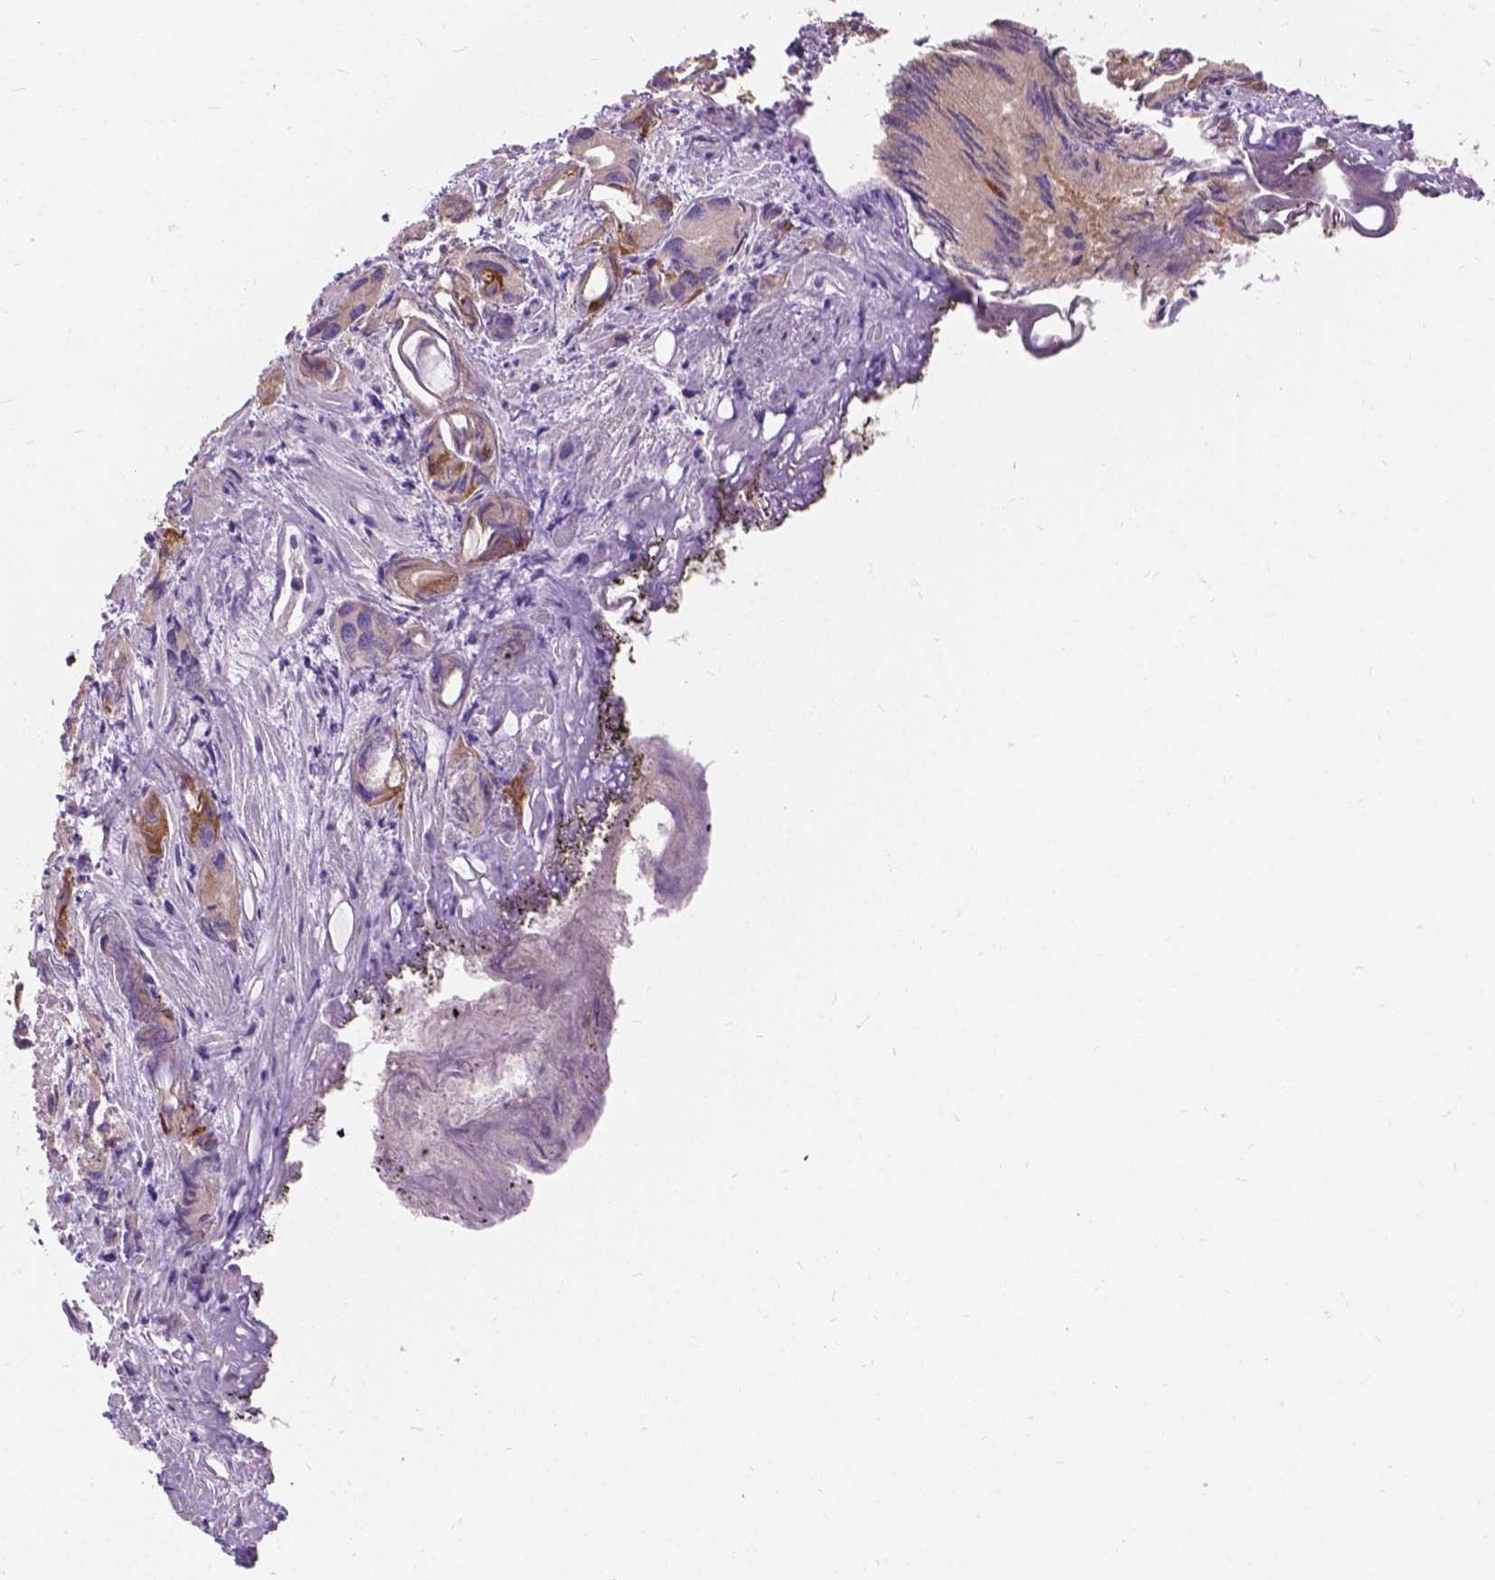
{"staining": {"intensity": "weak", "quantity": ">75%", "location": "cytoplasmic/membranous"}, "tissue": "prostate cancer", "cell_type": "Tumor cells", "image_type": "cancer", "snomed": [{"axis": "morphology", "description": "Adenocarcinoma, High grade"}, {"axis": "topography", "description": "Prostate"}], "caption": "The micrograph reveals staining of prostate cancer, revealing weak cytoplasmic/membranous protein staining (brown color) within tumor cells. The staining was performed using DAB (3,3'-diaminobenzidine), with brown indicating positive protein expression. Nuclei are stained blue with hematoxylin.", "gene": "MYH14", "patient": {"sex": "male", "age": 79}}